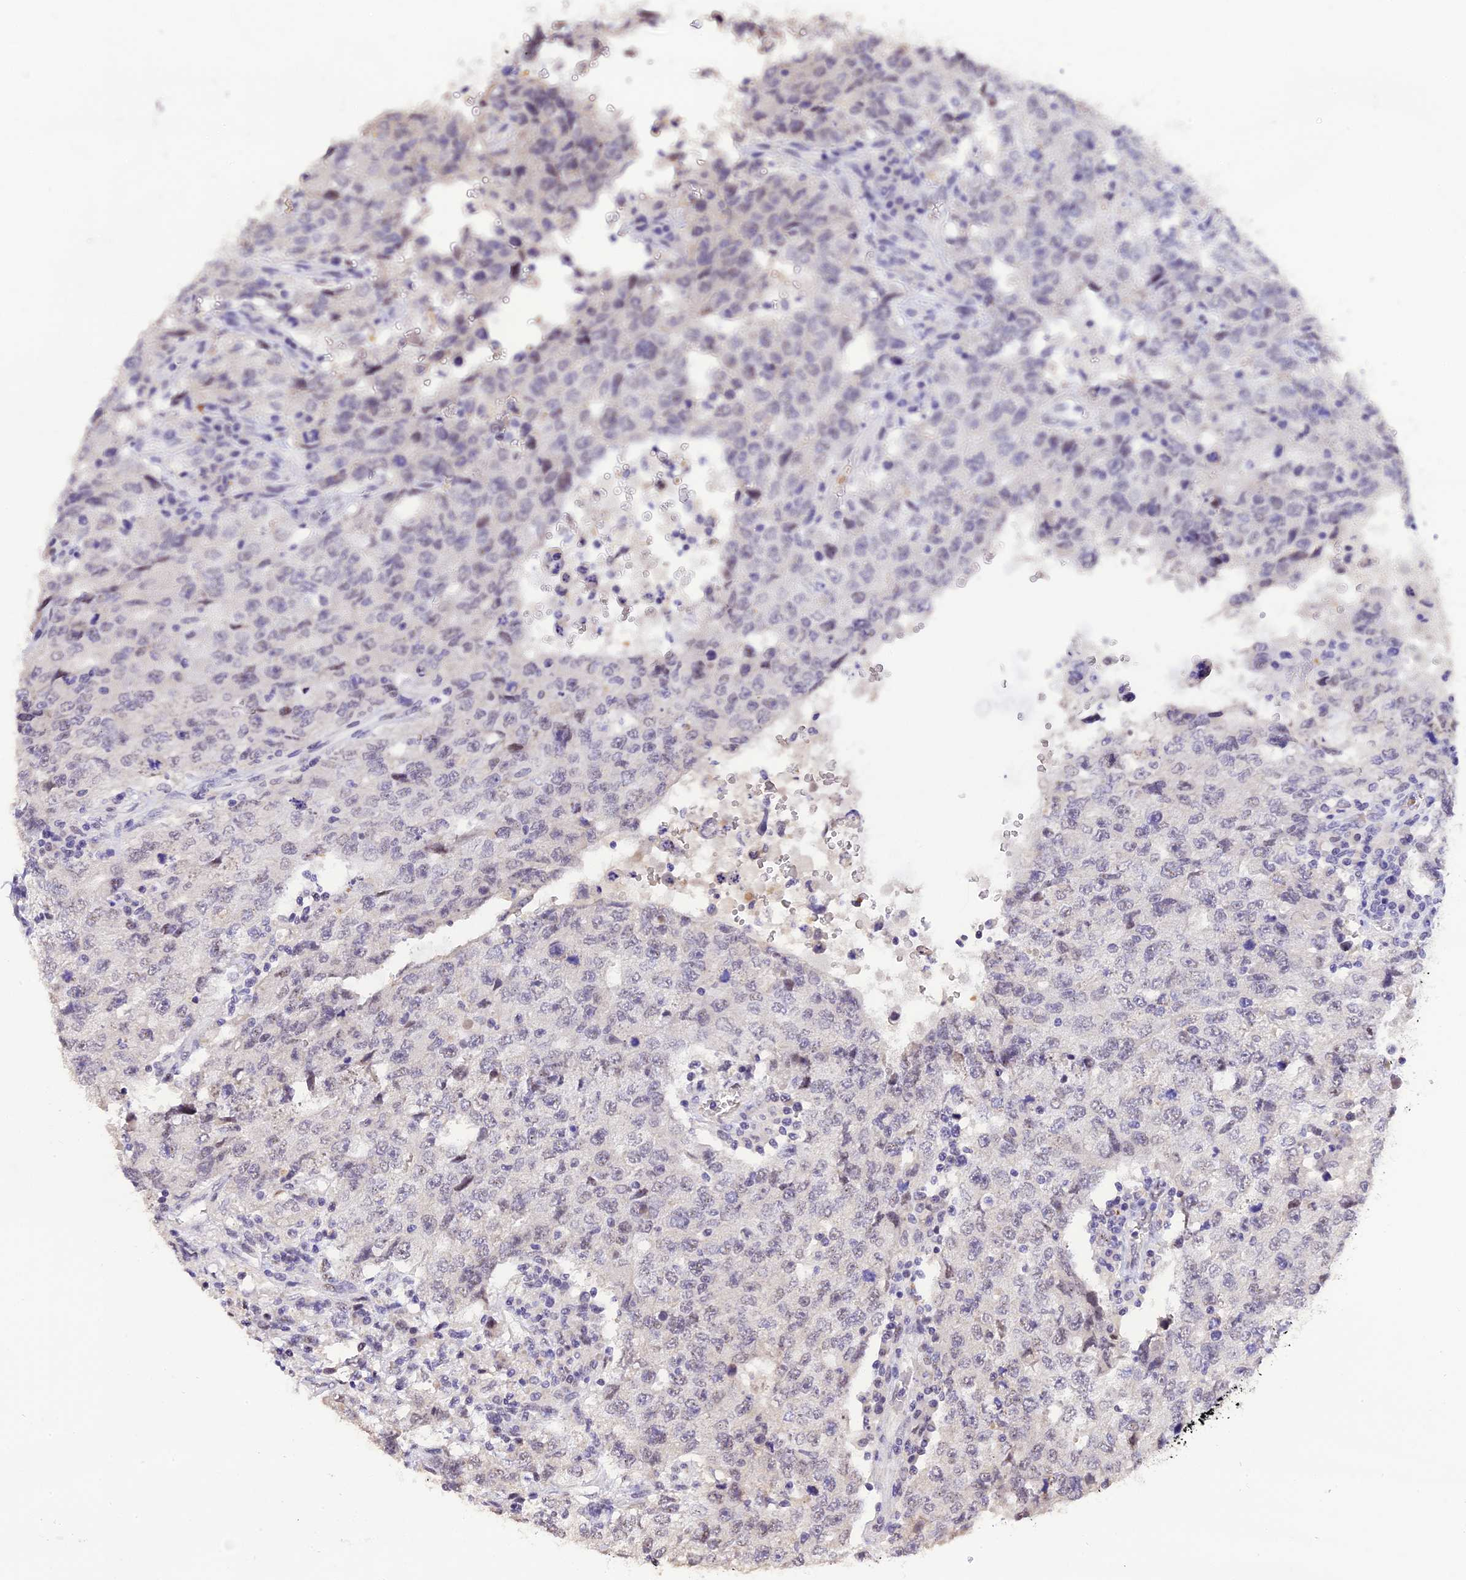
{"staining": {"intensity": "negative", "quantity": "none", "location": "none"}, "tissue": "testis cancer", "cell_type": "Tumor cells", "image_type": "cancer", "snomed": [{"axis": "morphology", "description": "Carcinoma, Embryonal, NOS"}, {"axis": "topography", "description": "Testis"}], "caption": "IHC photomicrograph of testis cancer stained for a protein (brown), which displays no positivity in tumor cells.", "gene": "AHSP", "patient": {"sex": "male", "age": 26}}